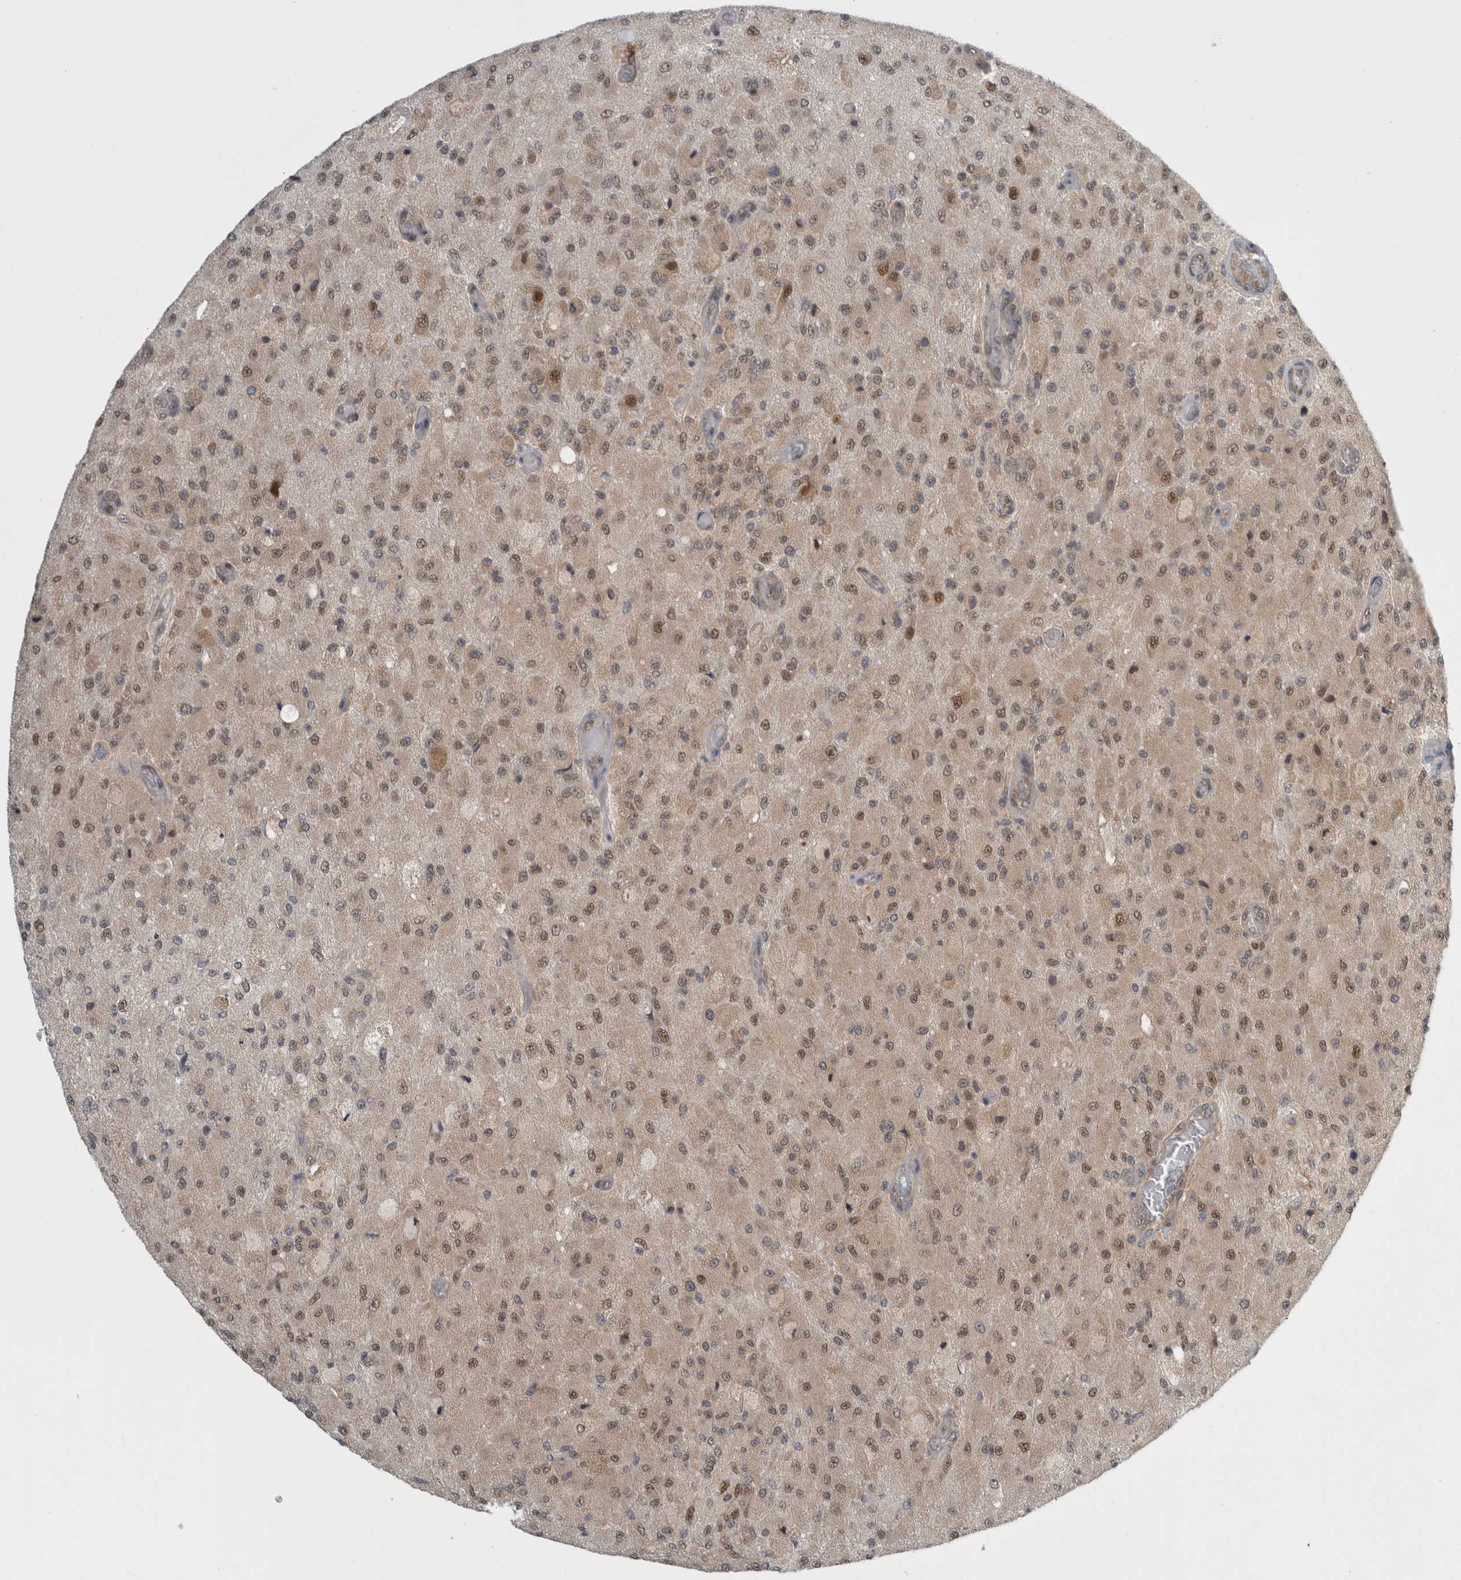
{"staining": {"intensity": "weak", "quantity": ">75%", "location": "nuclear"}, "tissue": "glioma", "cell_type": "Tumor cells", "image_type": "cancer", "snomed": [{"axis": "morphology", "description": "Normal tissue, NOS"}, {"axis": "morphology", "description": "Glioma, malignant, High grade"}, {"axis": "topography", "description": "Cerebral cortex"}], "caption": "DAB immunohistochemical staining of glioma shows weak nuclear protein staining in about >75% of tumor cells.", "gene": "PSMB2", "patient": {"sex": "male", "age": 77}}